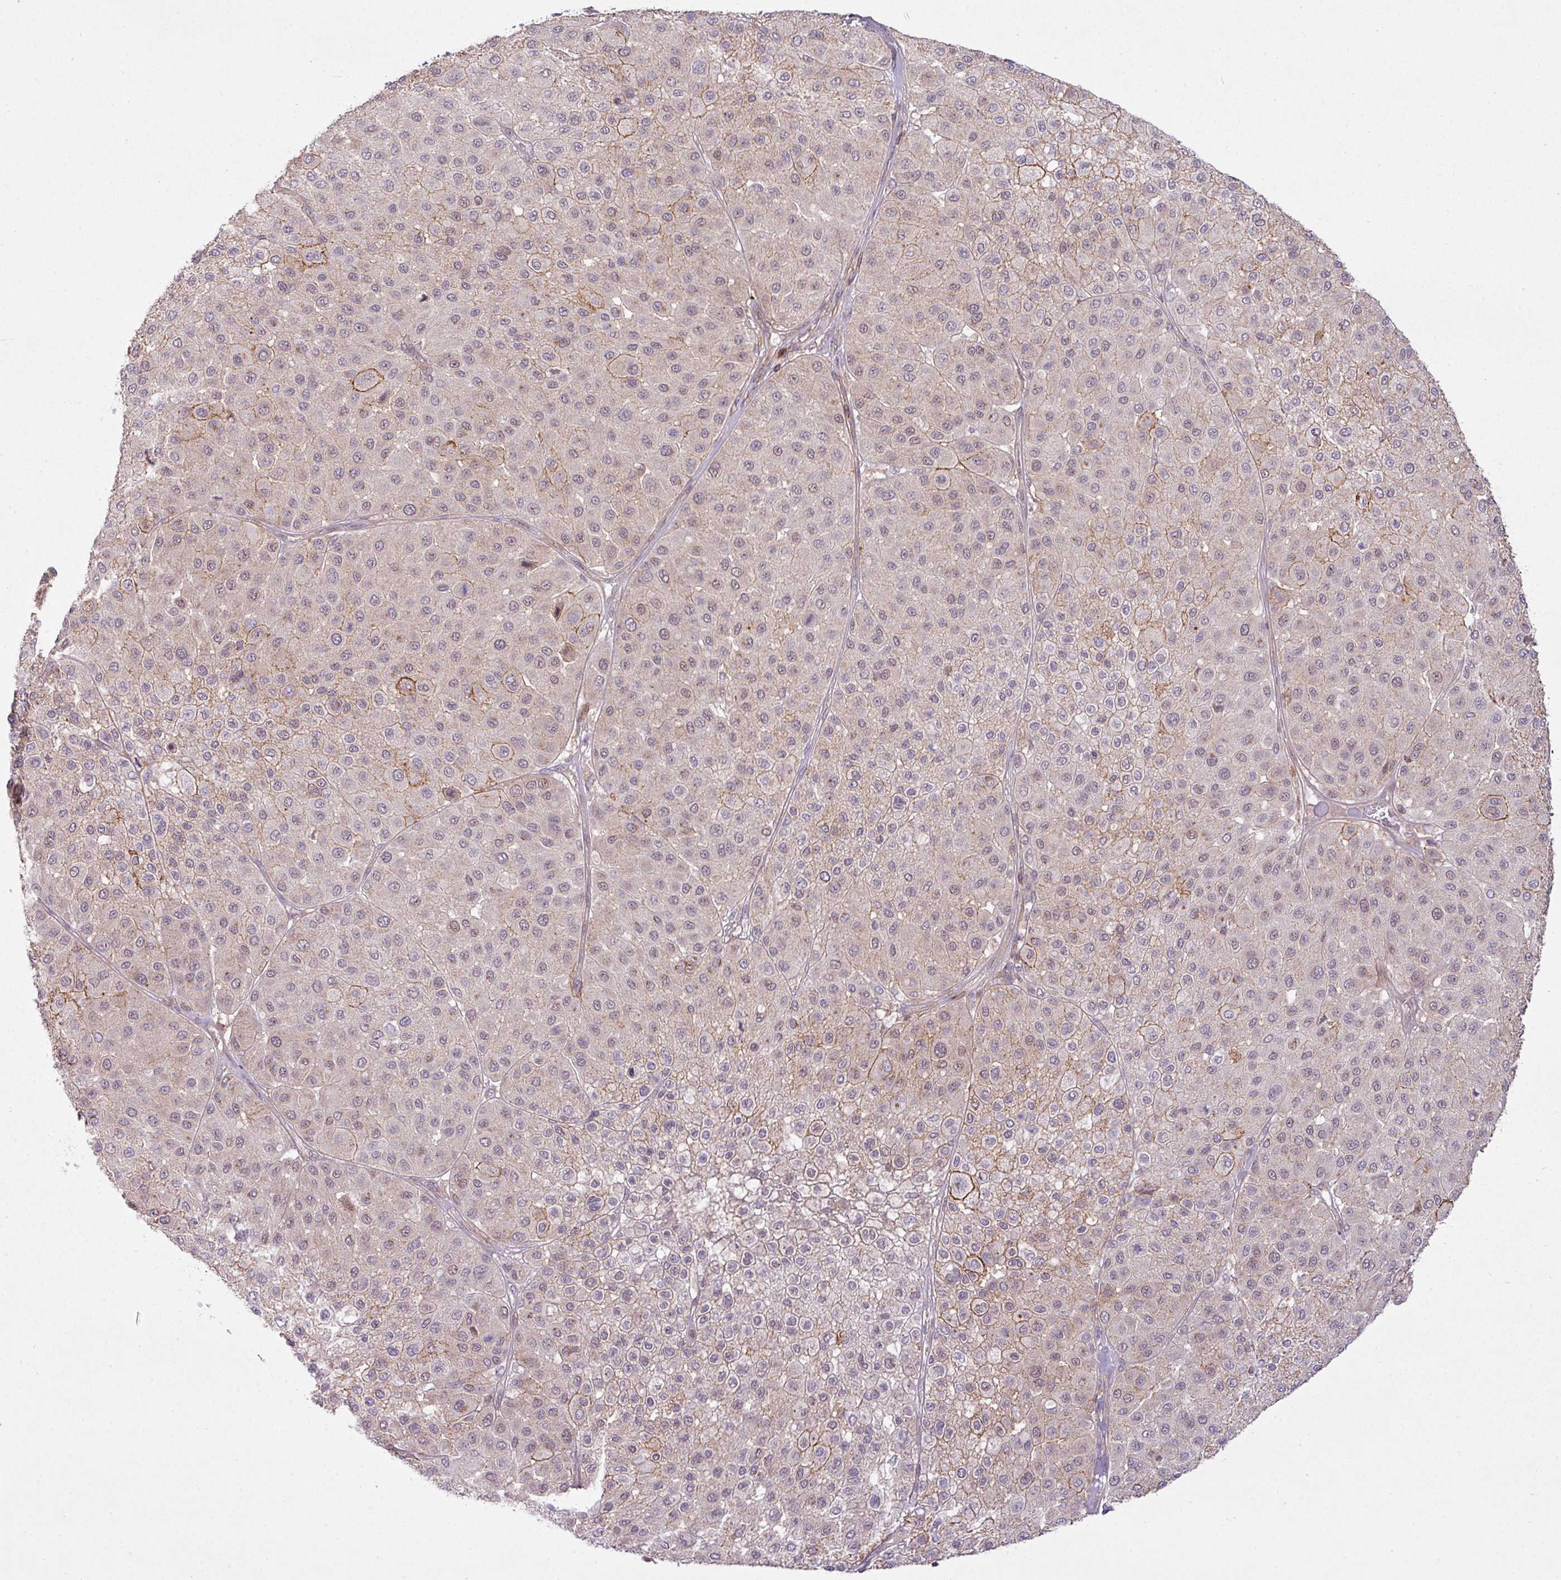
{"staining": {"intensity": "weak", "quantity": "<25%", "location": "cytoplasmic/membranous"}, "tissue": "melanoma", "cell_type": "Tumor cells", "image_type": "cancer", "snomed": [{"axis": "morphology", "description": "Malignant melanoma, Metastatic site"}, {"axis": "topography", "description": "Smooth muscle"}], "caption": "There is no significant expression in tumor cells of melanoma.", "gene": "ZC2HC1C", "patient": {"sex": "male", "age": 41}}